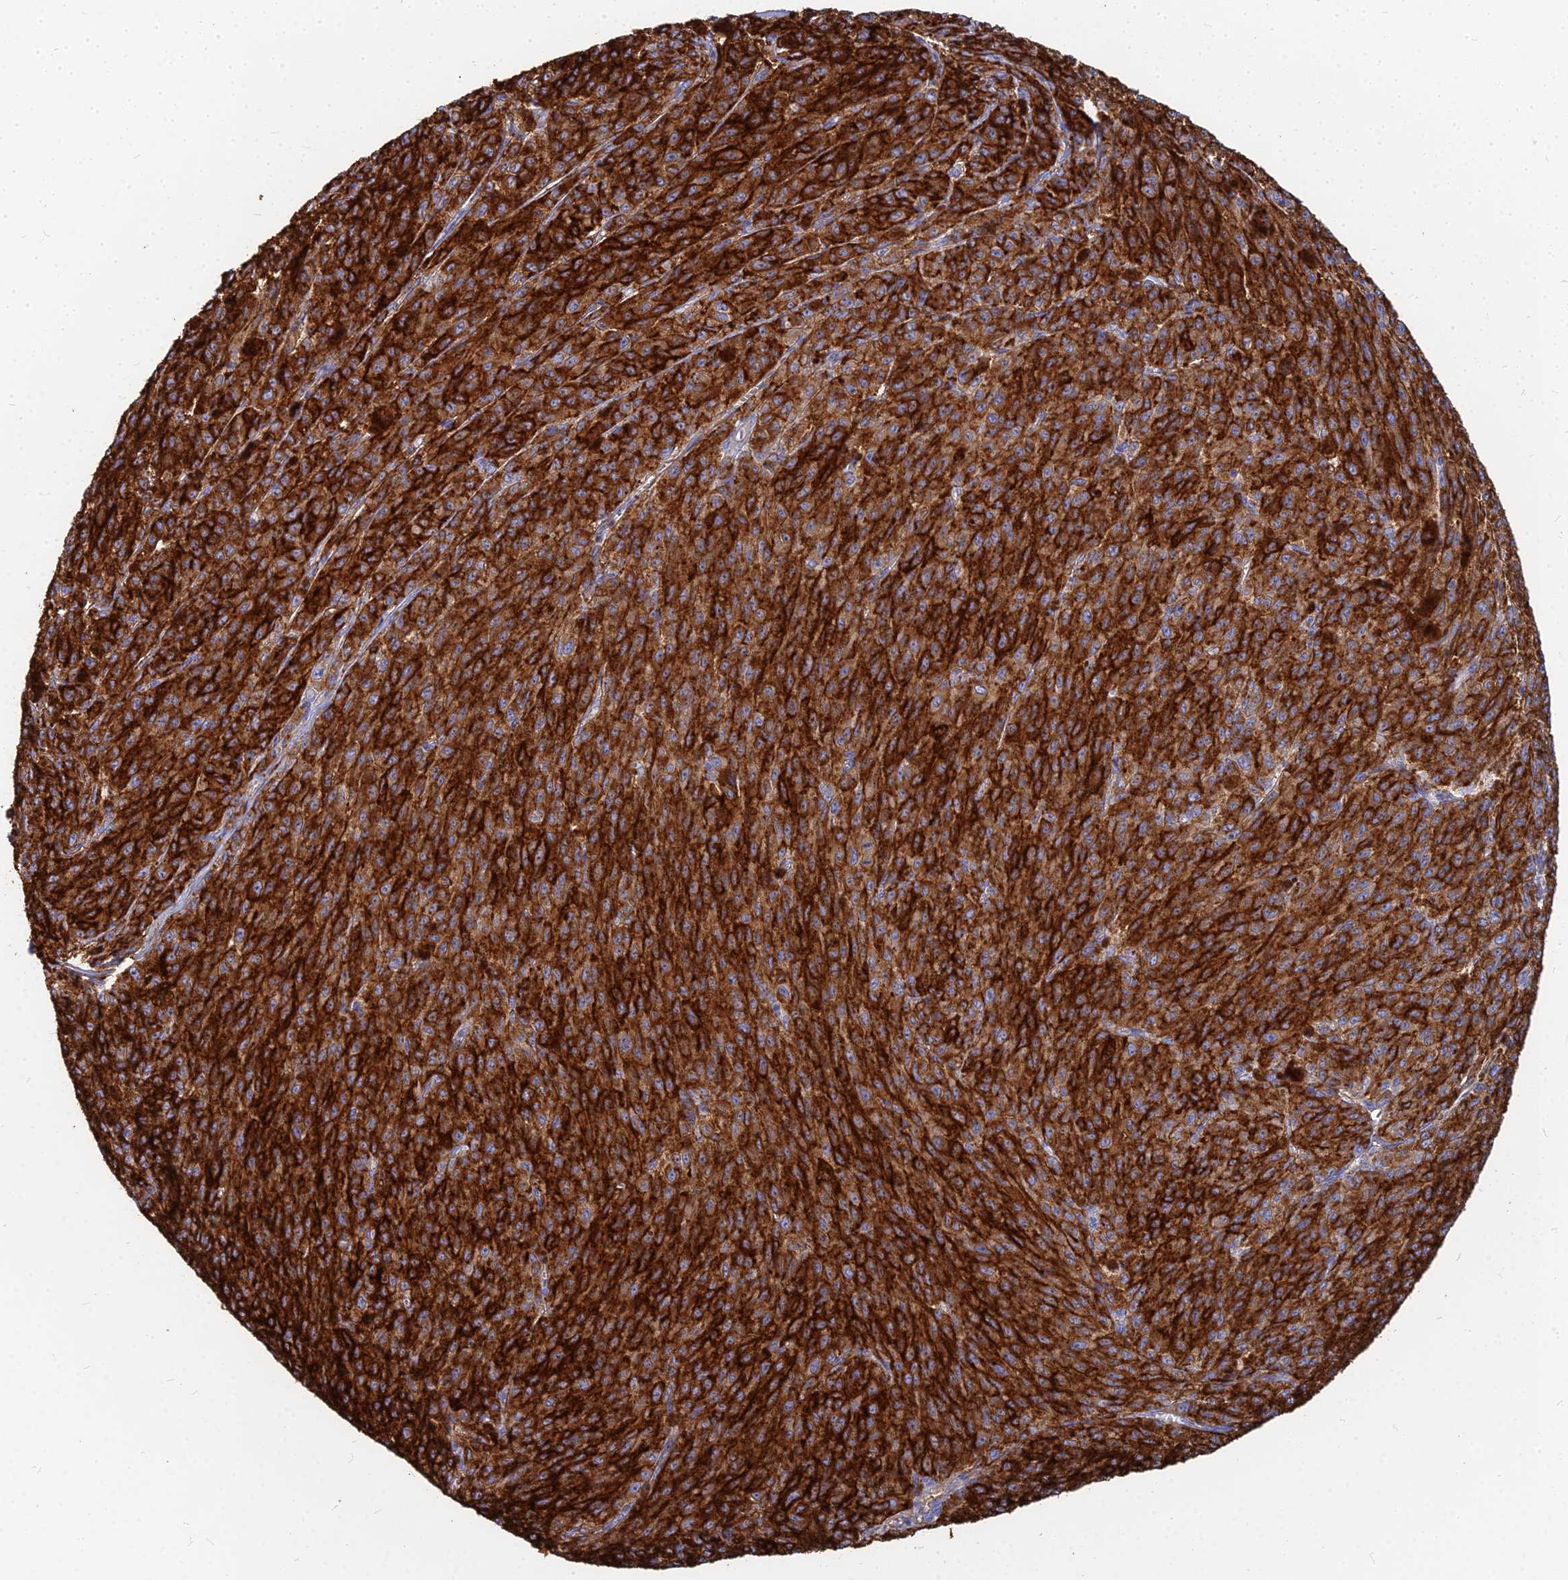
{"staining": {"intensity": "strong", "quantity": ">75%", "location": "cytoplasmic/membranous"}, "tissue": "melanoma", "cell_type": "Tumor cells", "image_type": "cancer", "snomed": [{"axis": "morphology", "description": "Malignant melanoma, NOS"}, {"axis": "topography", "description": "Skin"}], "caption": "Tumor cells demonstrate high levels of strong cytoplasmic/membranous staining in approximately >75% of cells in melanoma.", "gene": "VAT1", "patient": {"sex": "female", "age": 52}}